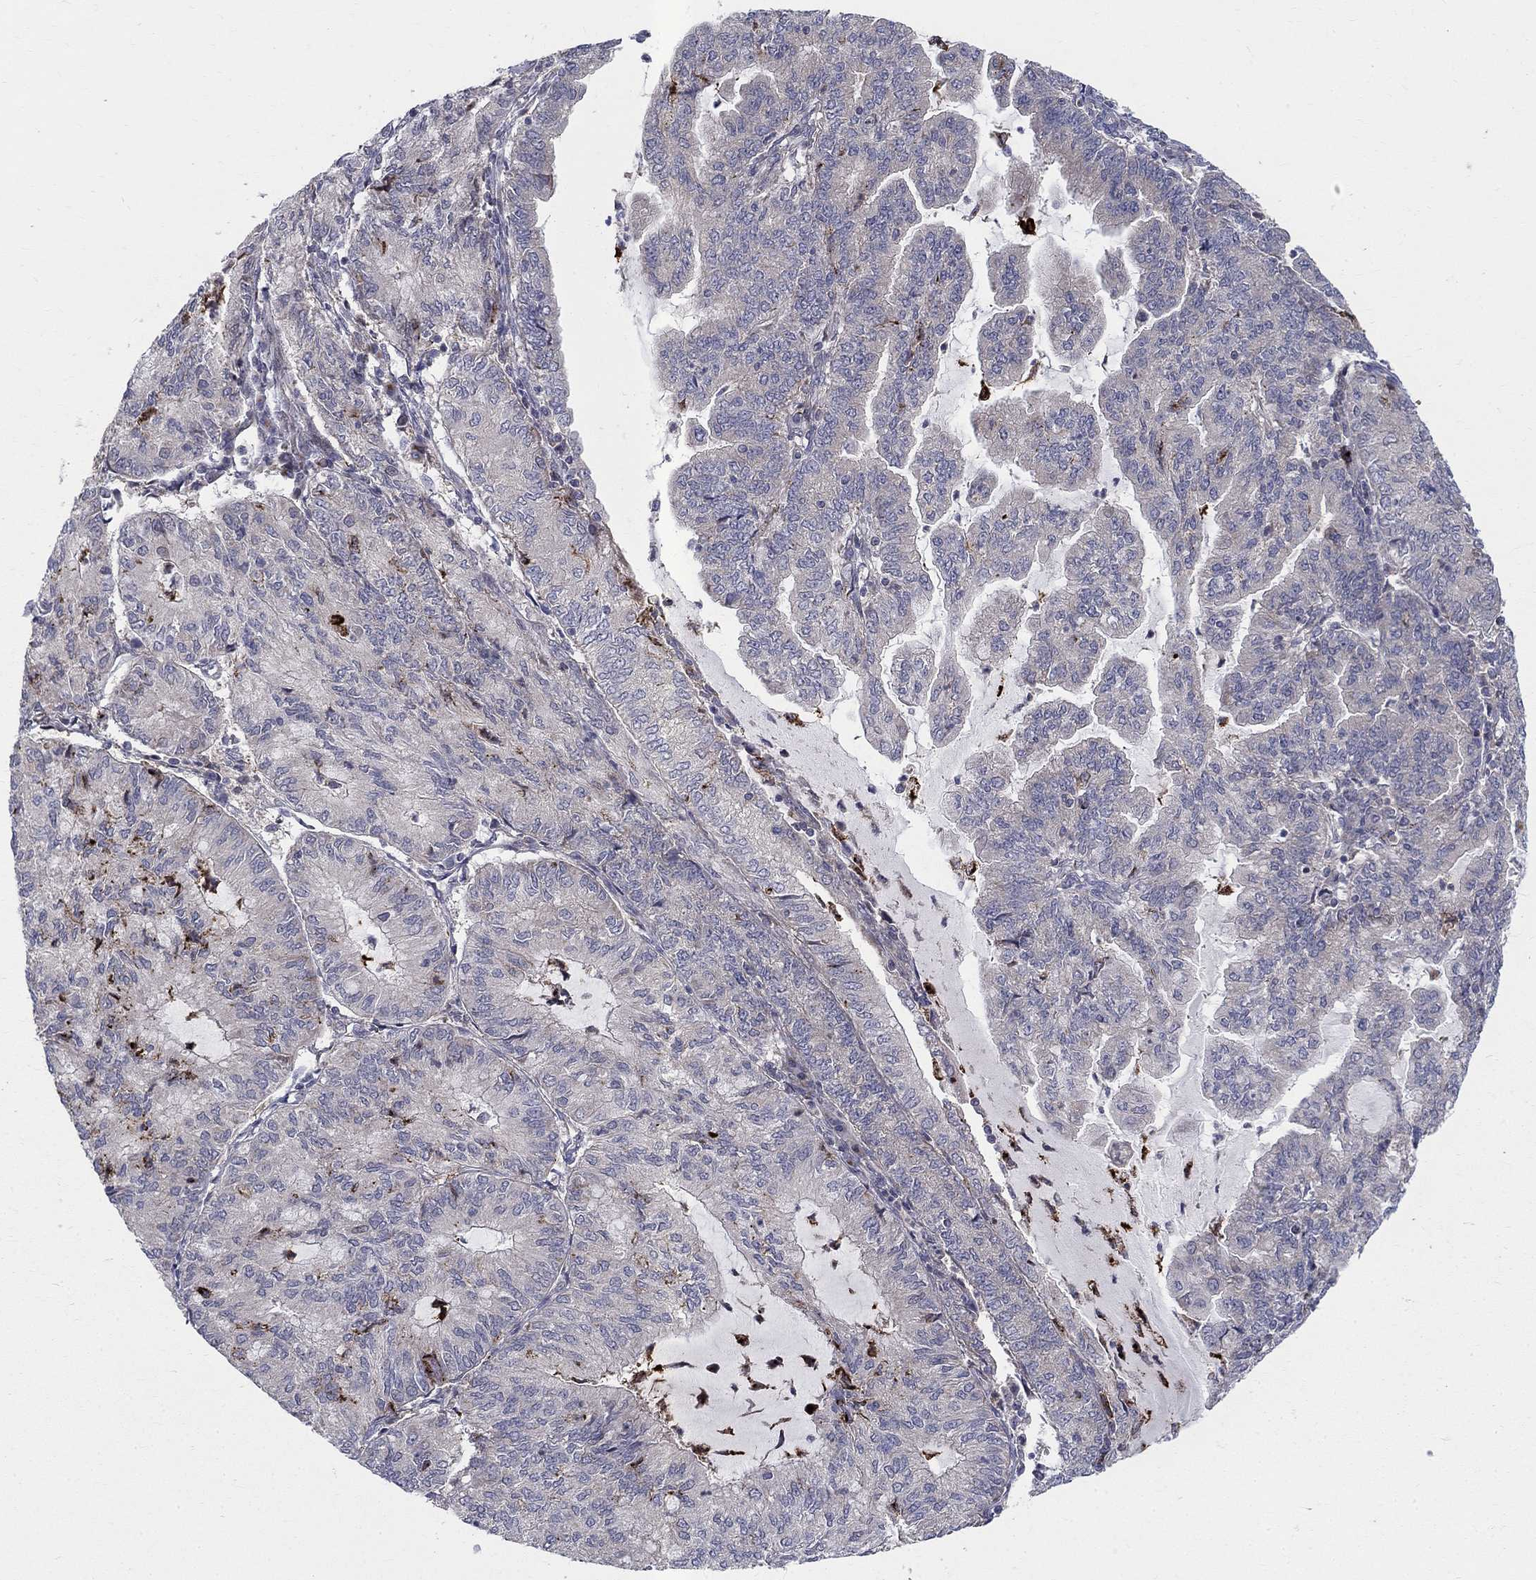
{"staining": {"intensity": "weak", "quantity": "<25%", "location": "cytoplasmic/membranous"}, "tissue": "endometrial cancer", "cell_type": "Tumor cells", "image_type": "cancer", "snomed": [{"axis": "morphology", "description": "Adenocarcinoma, NOS"}, {"axis": "topography", "description": "Endometrium"}], "caption": "High power microscopy micrograph of an IHC histopathology image of endometrial cancer, revealing no significant staining in tumor cells.", "gene": "WDR19", "patient": {"sex": "female", "age": 82}}